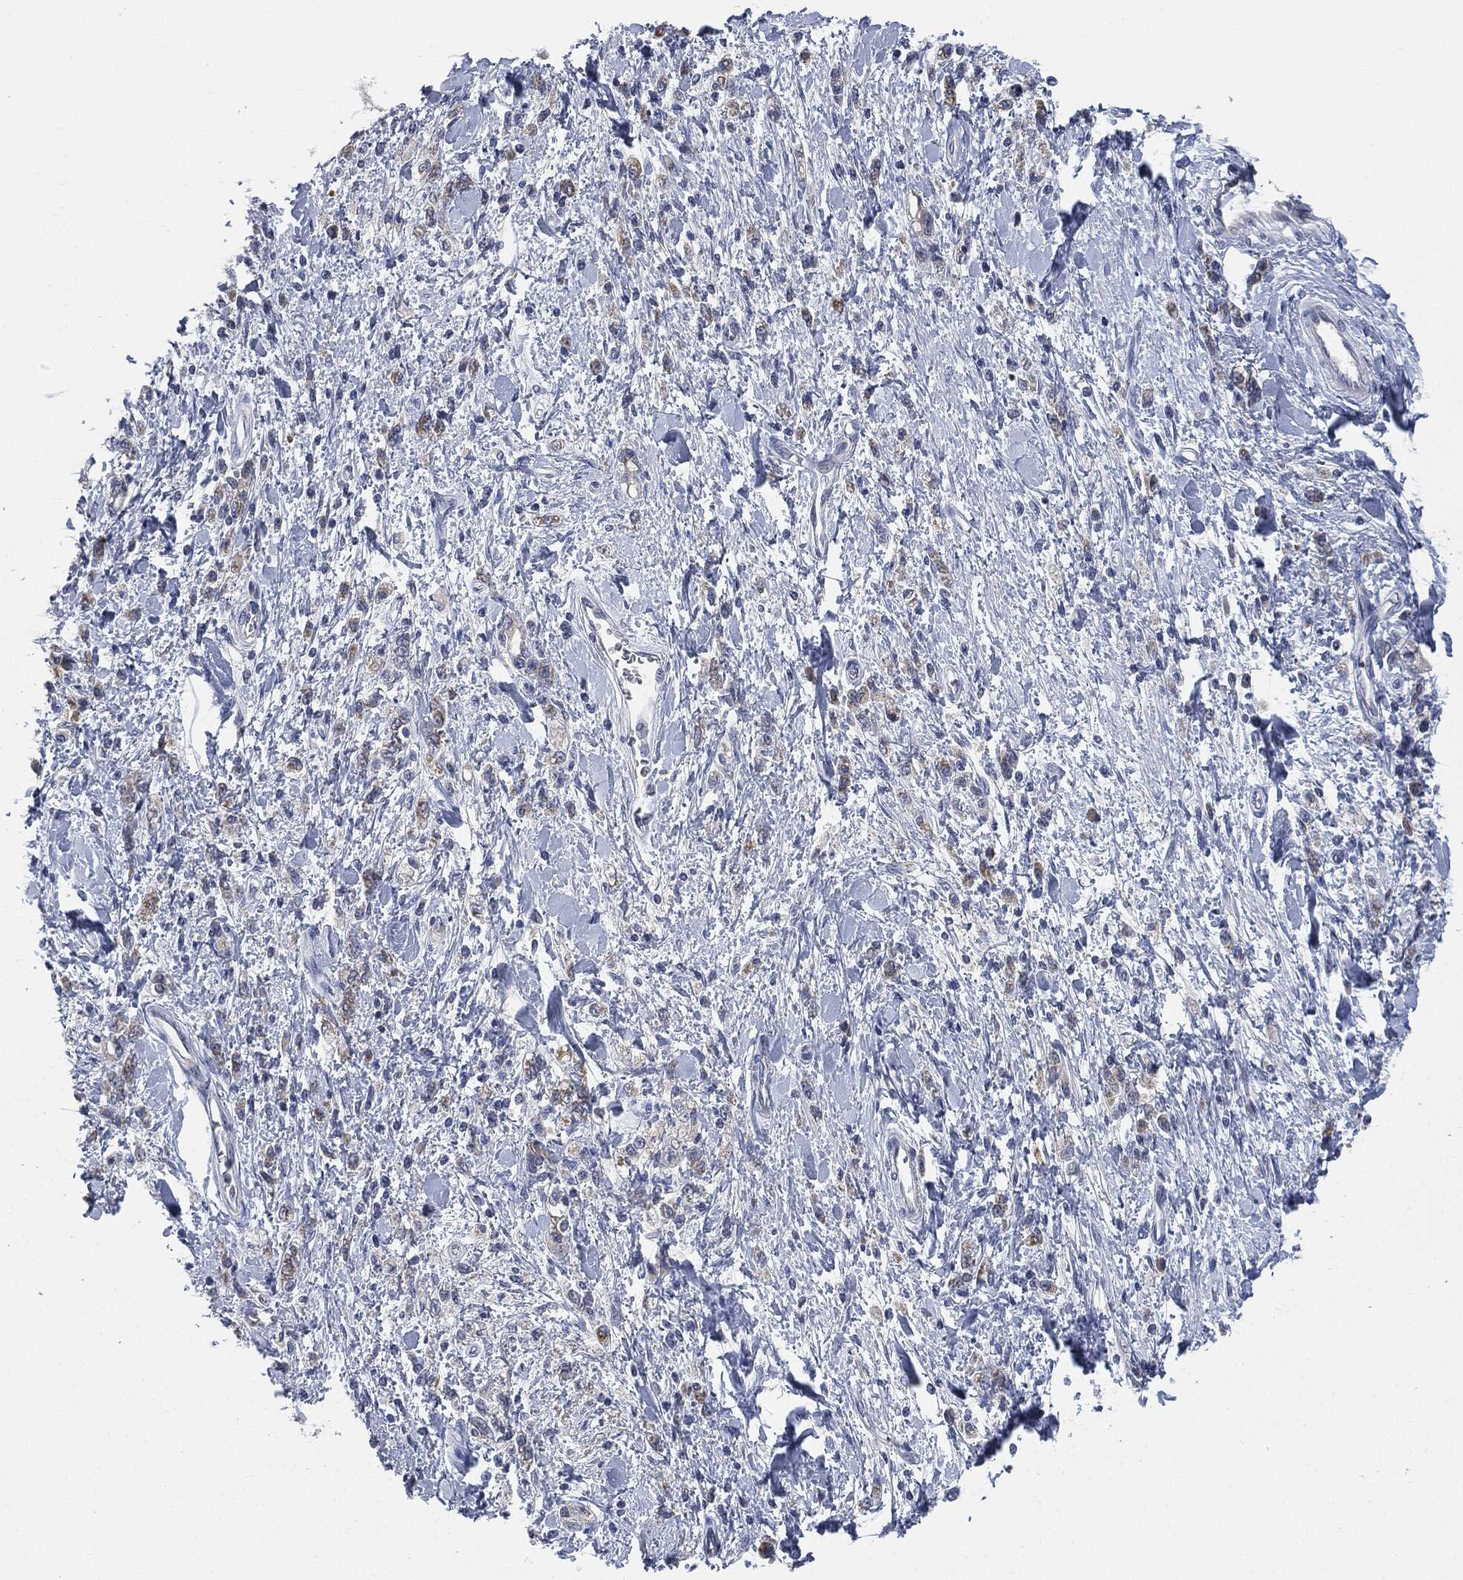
{"staining": {"intensity": "weak", "quantity": "25%-75%", "location": "cytoplasmic/membranous"}, "tissue": "stomach cancer", "cell_type": "Tumor cells", "image_type": "cancer", "snomed": [{"axis": "morphology", "description": "Adenocarcinoma, NOS"}, {"axis": "topography", "description": "Stomach"}], "caption": "Immunohistochemistry (IHC) of stomach cancer (adenocarcinoma) demonstrates low levels of weak cytoplasmic/membranous staining in about 25%-75% of tumor cells. The staining was performed using DAB to visualize the protein expression in brown, while the nuclei were stained in blue with hematoxylin (Magnification: 20x).", "gene": "SIGLEC9", "patient": {"sex": "male", "age": 77}}